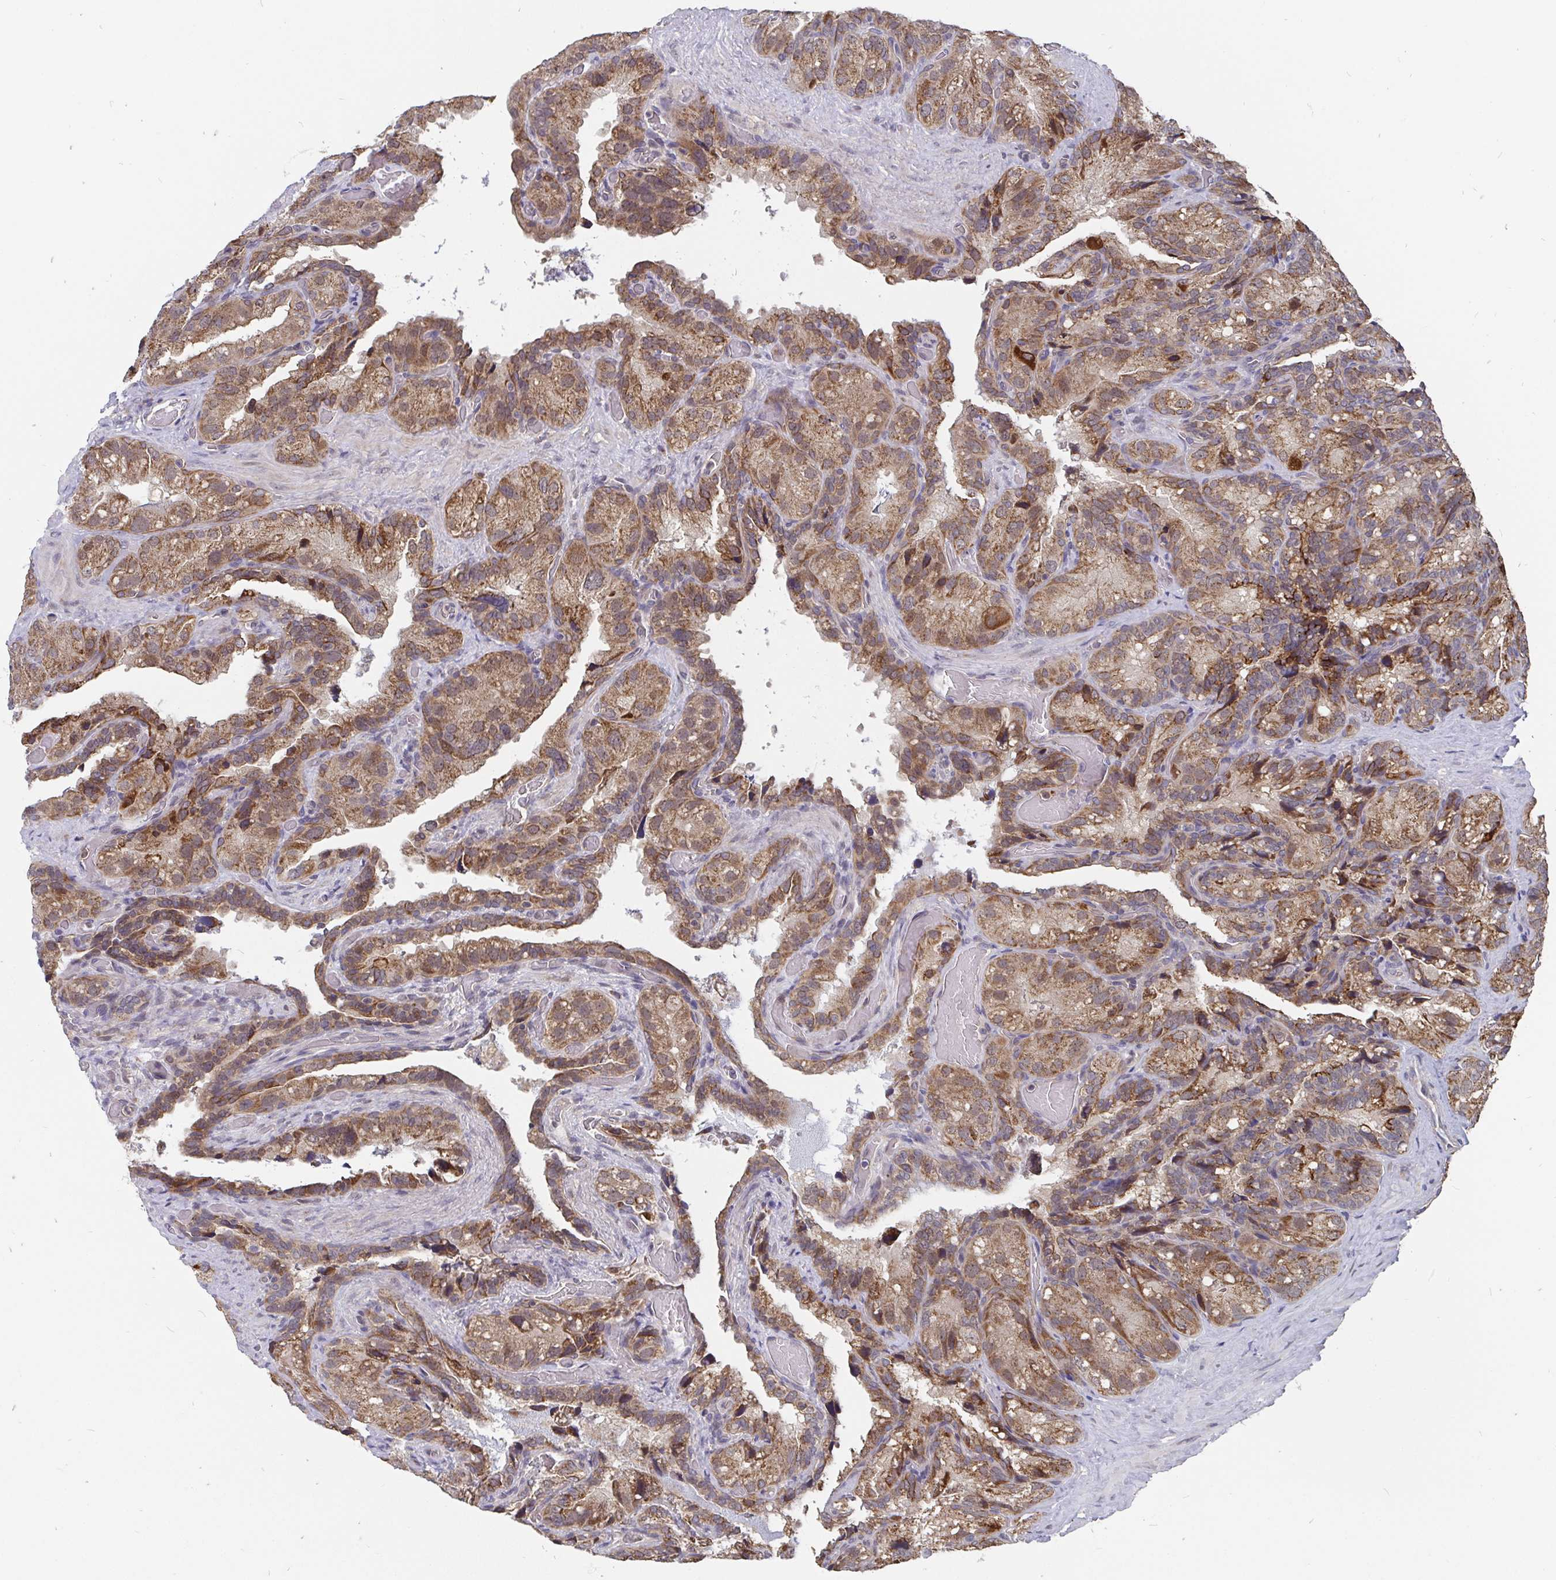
{"staining": {"intensity": "moderate", "quantity": ">75%", "location": "cytoplasmic/membranous"}, "tissue": "seminal vesicle", "cell_type": "Glandular cells", "image_type": "normal", "snomed": [{"axis": "morphology", "description": "Normal tissue, NOS"}, {"axis": "topography", "description": "Seminal veicle"}], "caption": "Immunohistochemical staining of normal human seminal vesicle reveals moderate cytoplasmic/membranous protein positivity in about >75% of glandular cells.", "gene": "PDF", "patient": {"sex": "male", "age": 60}}